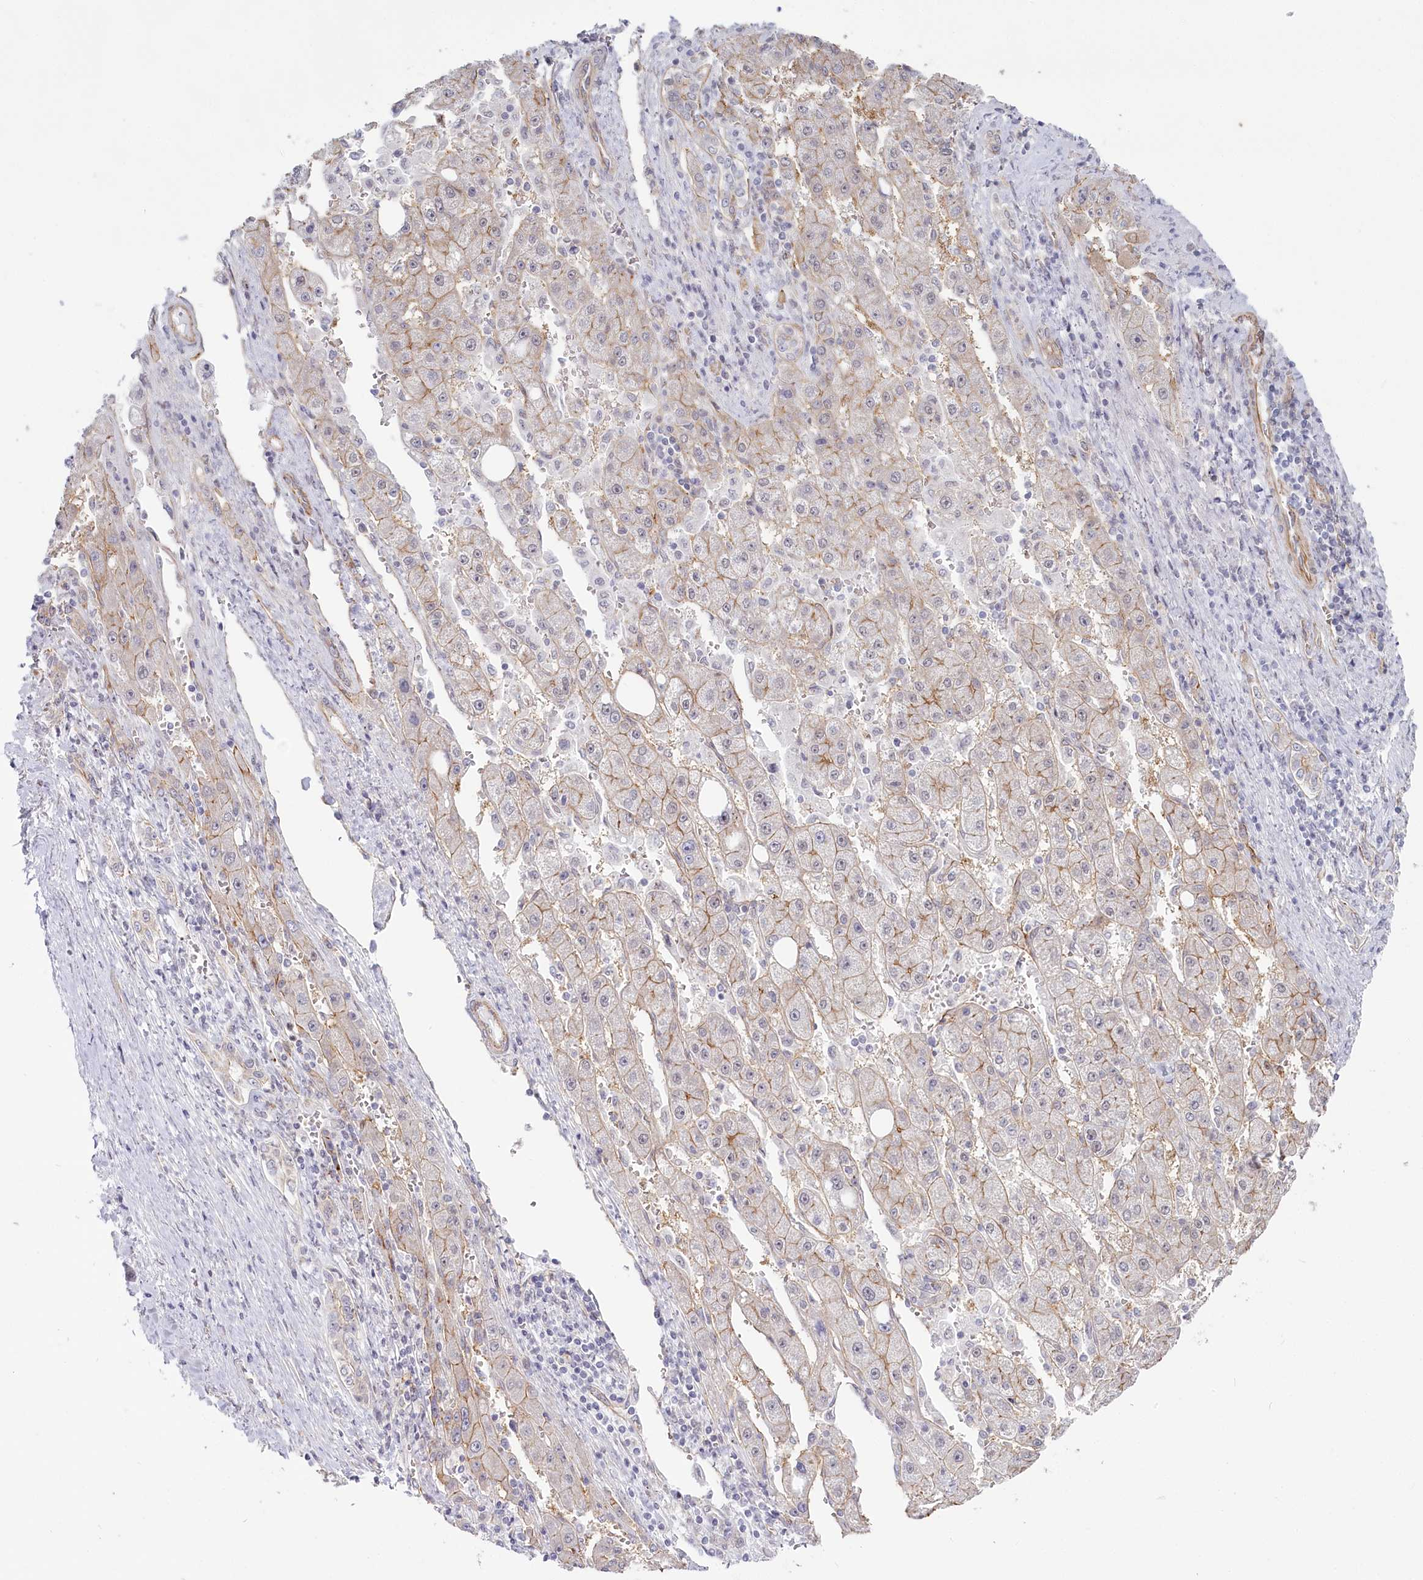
{"staining": {"intensity": "weak", "quantity": "25%-75%", "location": "cytoplasmic/membranous"}, "tissue": "liver cancer", "cell_type": "Tumor cells", "image_type": "cancer", "snomed": [{"axis": "morphology", "description": "Carcinoma, Hepatocellular, NOS"}, {"axis": "topography", "description": "Liver"}], "caption": "Protein analysis of liver cancer (hepatocellular carcinoma) tissue demonstrates weak cytoplasmic/membranous positivity in about 25%-75% of tumor cells. (DAB IHC, brown staining for protein, blue staining for nuclei).", "gene": "ABHD8", "patient": {"sex": "female", "age": 73}}